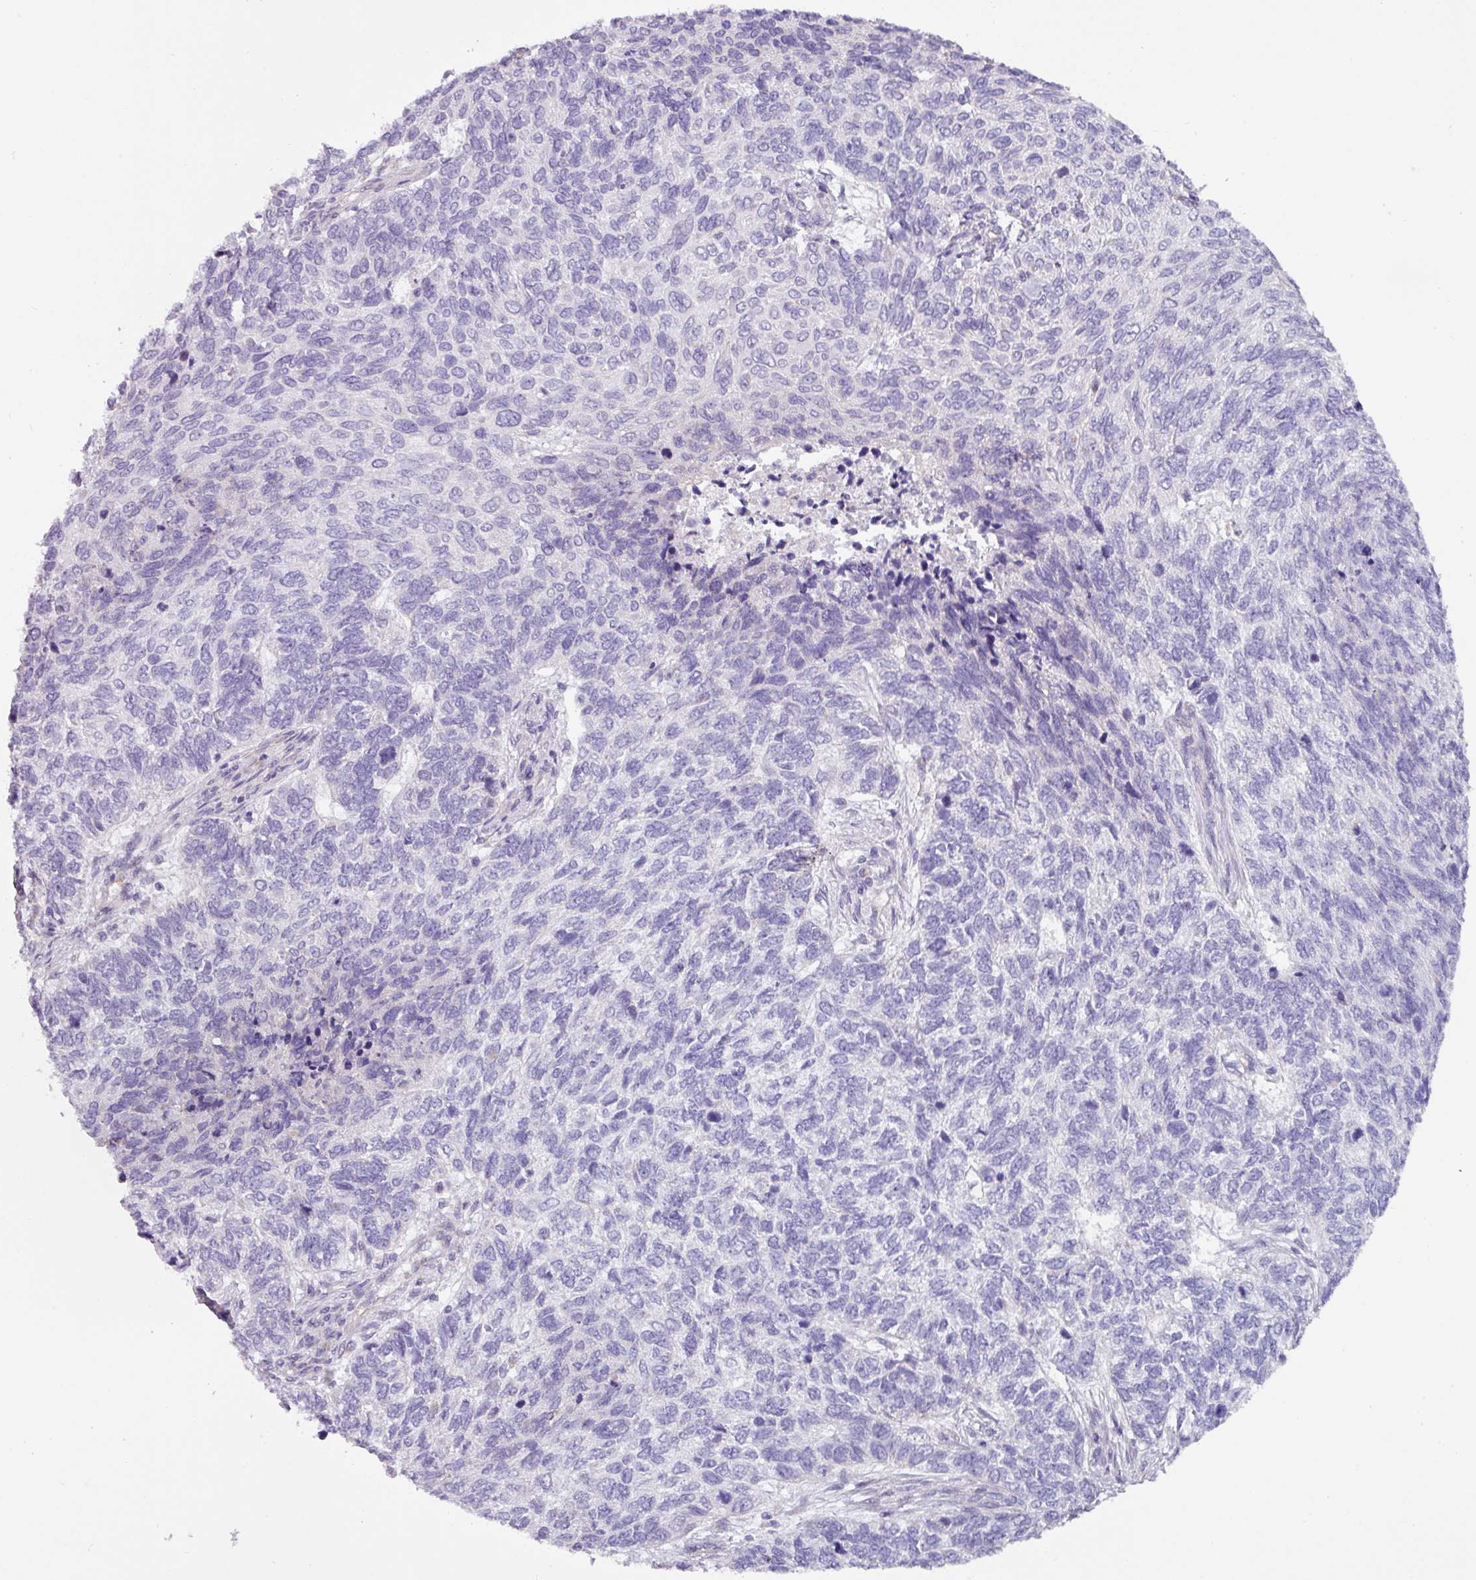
{"staining": {"intensity": "negative", "quantity": "none", "location": "none"}, "tissue": "skin cancer", "cell_type": "Tumor cells", "image_type": "cancer", "snomed": [{"axis": "morphology", "description": "Basal cell carcinoma"}, {"axis": "topography", "description": "Skin"}], "caption": "Micrograph shows no significant protein staining in tumor cells of skin basal cell carcinoma. (Stains: DAB IHC with hematoxylin counter stain, Microscopy: brightfield microscopy at high magnification).", "gene": "RGS16", "patient": {"sex": "female", "age": 65}}